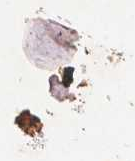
{"staining": {"intensity": "moderate", "quantity": ">75%", "location": "nuclear"}, "tissue": "melanoma", "cell_type": "Tumor cells", "image_type": "cancer", "snomed": [{"axis": "morphology", "description": "Malignant melanoma, NOS"}, {"axis": "topography", "description": "Skin"}], "caption": "DAB (3,3'-diaminobenzidine) immunohistochemical staining of human melanoma reveals moderate nuclear protein expression in approximately >75% of tumor cells. Using DAB (3,3'-diaminobenzidine) (brown) and hematoxylin (blue) stains, captured at high magnification using brightfield microscopy.", "gene": "RPS6KA2", "patient": {"sex": "male", "age": 85}}